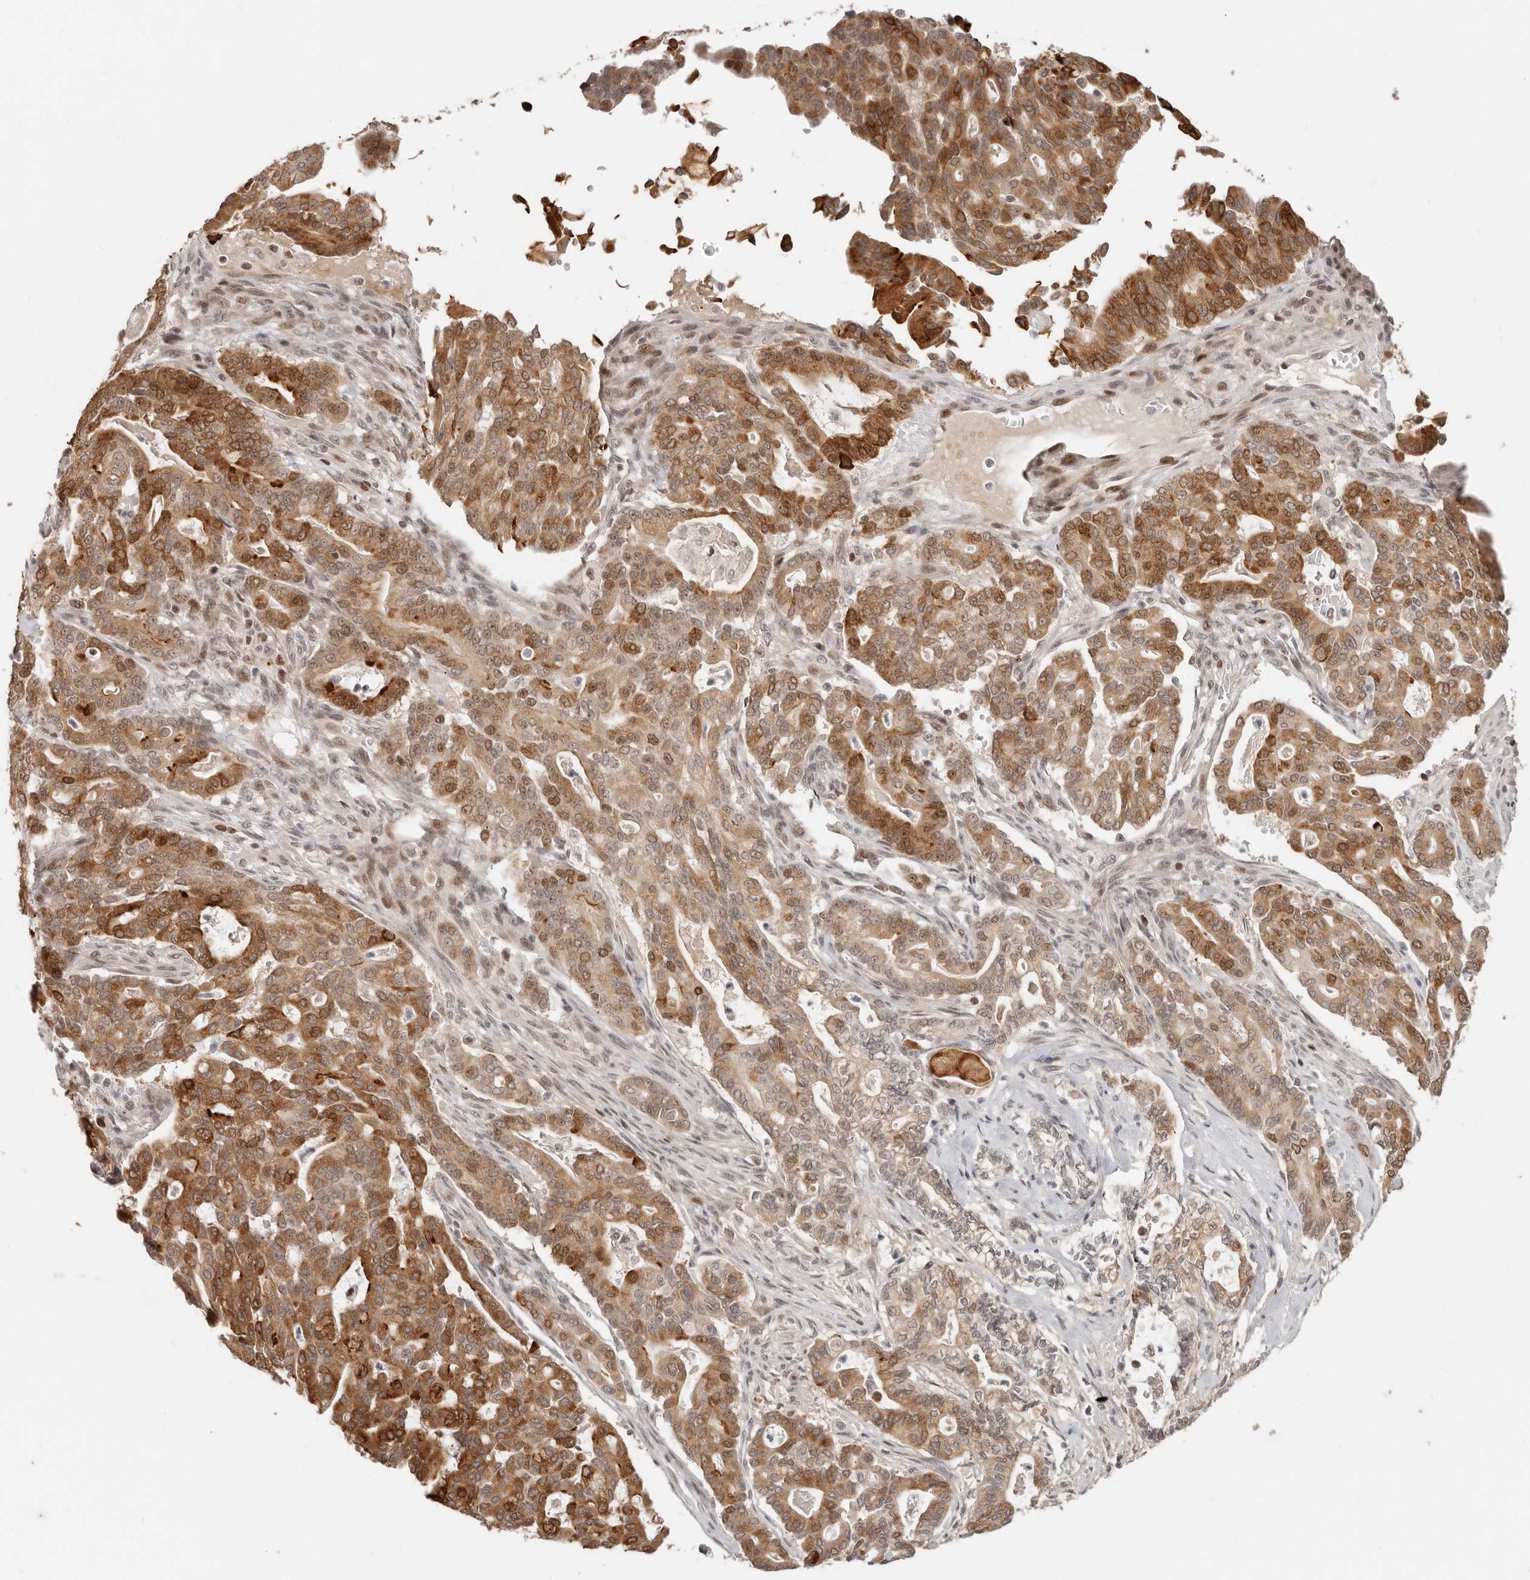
{"staining": {"intensity": "moderate", "quantity": ">75%", "location": "cytoplasmic/membranous,nuclear"}, "tissue": "pancreatic cancer", "cell_type": "Tumor cells", "image_type": "cancer", "snomed": [{"axis": "morphology", "description": "Adenocarcinoma, NOS"}, {"axis": "topography", "description": "Pancreas"}], "caption": "Pancreatic cancer (adenocarcinoma) stained with a protein marker displays moderate staining in tumor cells.", "gene": "RFC2", "patient": {"sex": "male", "age": 63}}